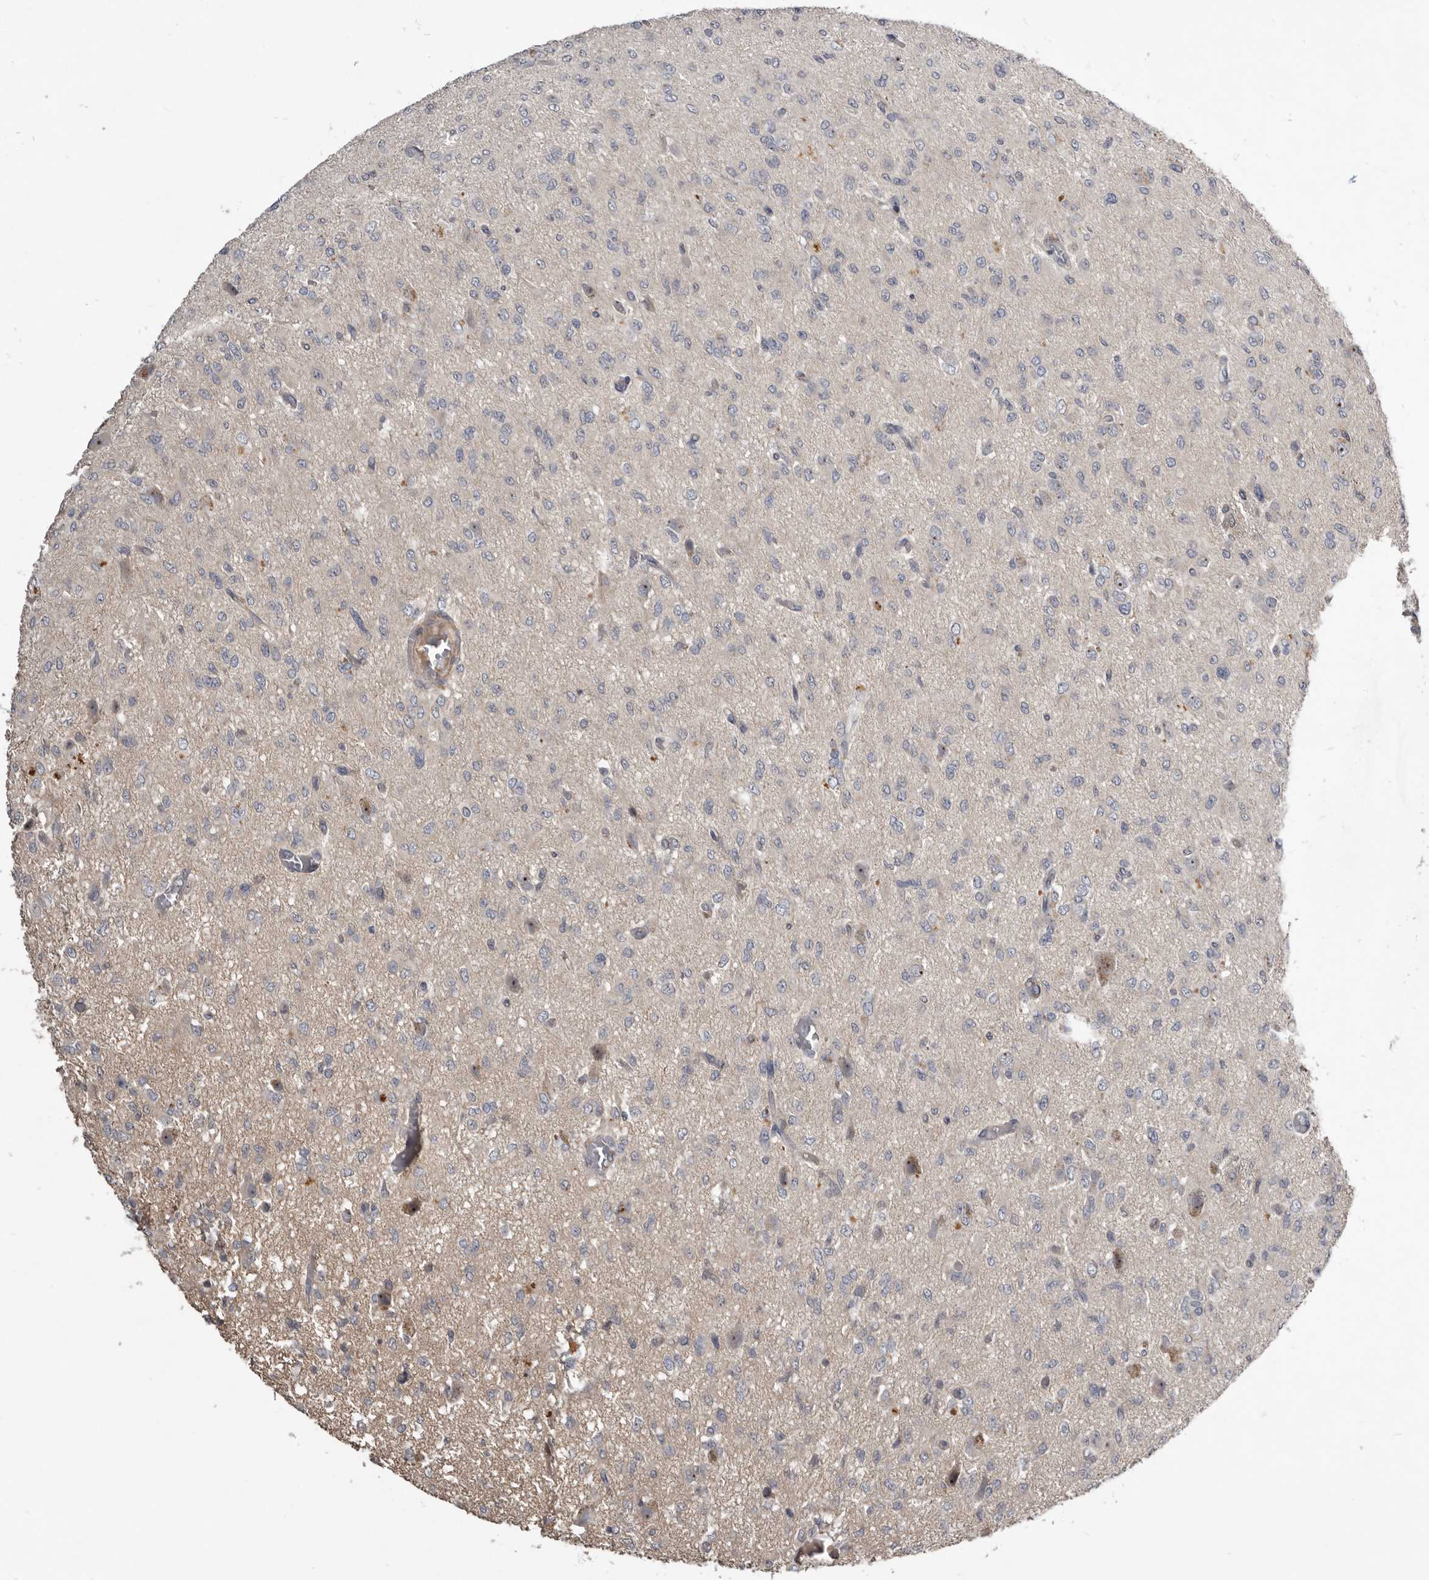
{"staining": {"intensity": "negative", "quantity": "none", "location": "none"}, "tissue": "glioma", "cell_type": "Tumor cells", "image_type": "cancer", "snomed": [{"axis": "morphology", "description": "Glioma, malignant, High grade"}, {"axis": "topography", "description": "Brain"}], "caption": "High power microscopy micrograph of an immunohistochemistry micrograph of malignant glioma (high-grade), revealing no significant positivity in tumor cells.", "gene": "TTC39A", "patient": {"sex": "female", "age": 59}}